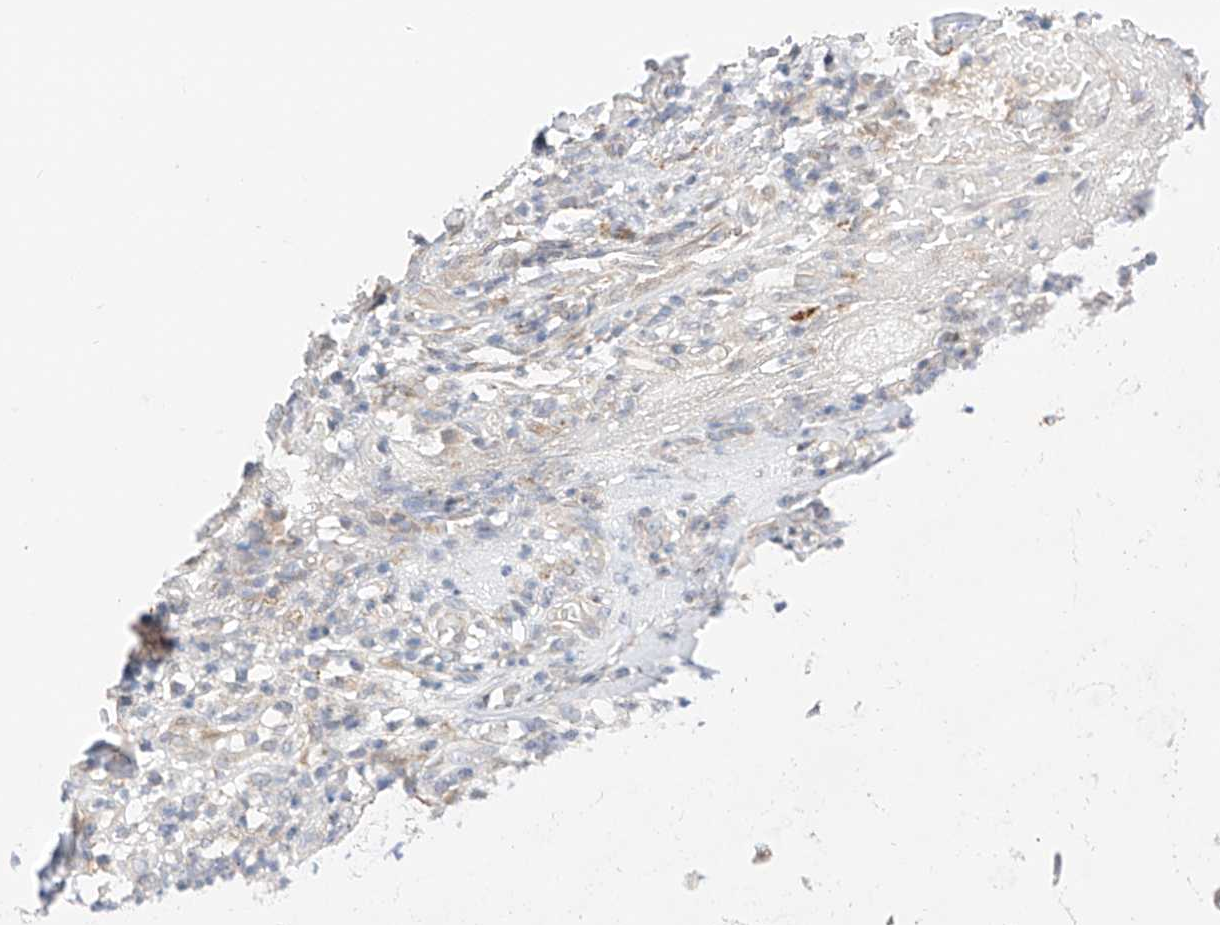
{"staining": {"intensity": "negative", "quantity": "none", "location": "none"}, "tissue": "adipose tissue", "cell_type": "Adipocytes", "image_type": "normal", "snomed": [{"axis": "morphology", "description": "Normal tissue, NOS"}, {"axis": "morphology", "description": "Basal cell carcinoma"}, {"axis": "topography", "description": "Cartilage tissue"}, {"axis": "topography", "description": "Nasopharynx"}, {"axis": "topography", "description": "Oral tissue"}], "caption": "Adipocytes are negative for brown protein staining in unremarkable adipose tissue. (IHC, brightfield microscopy, high magnification).", "gene": "GCNT1", "patient": {"sex": "female", "age": 77}}